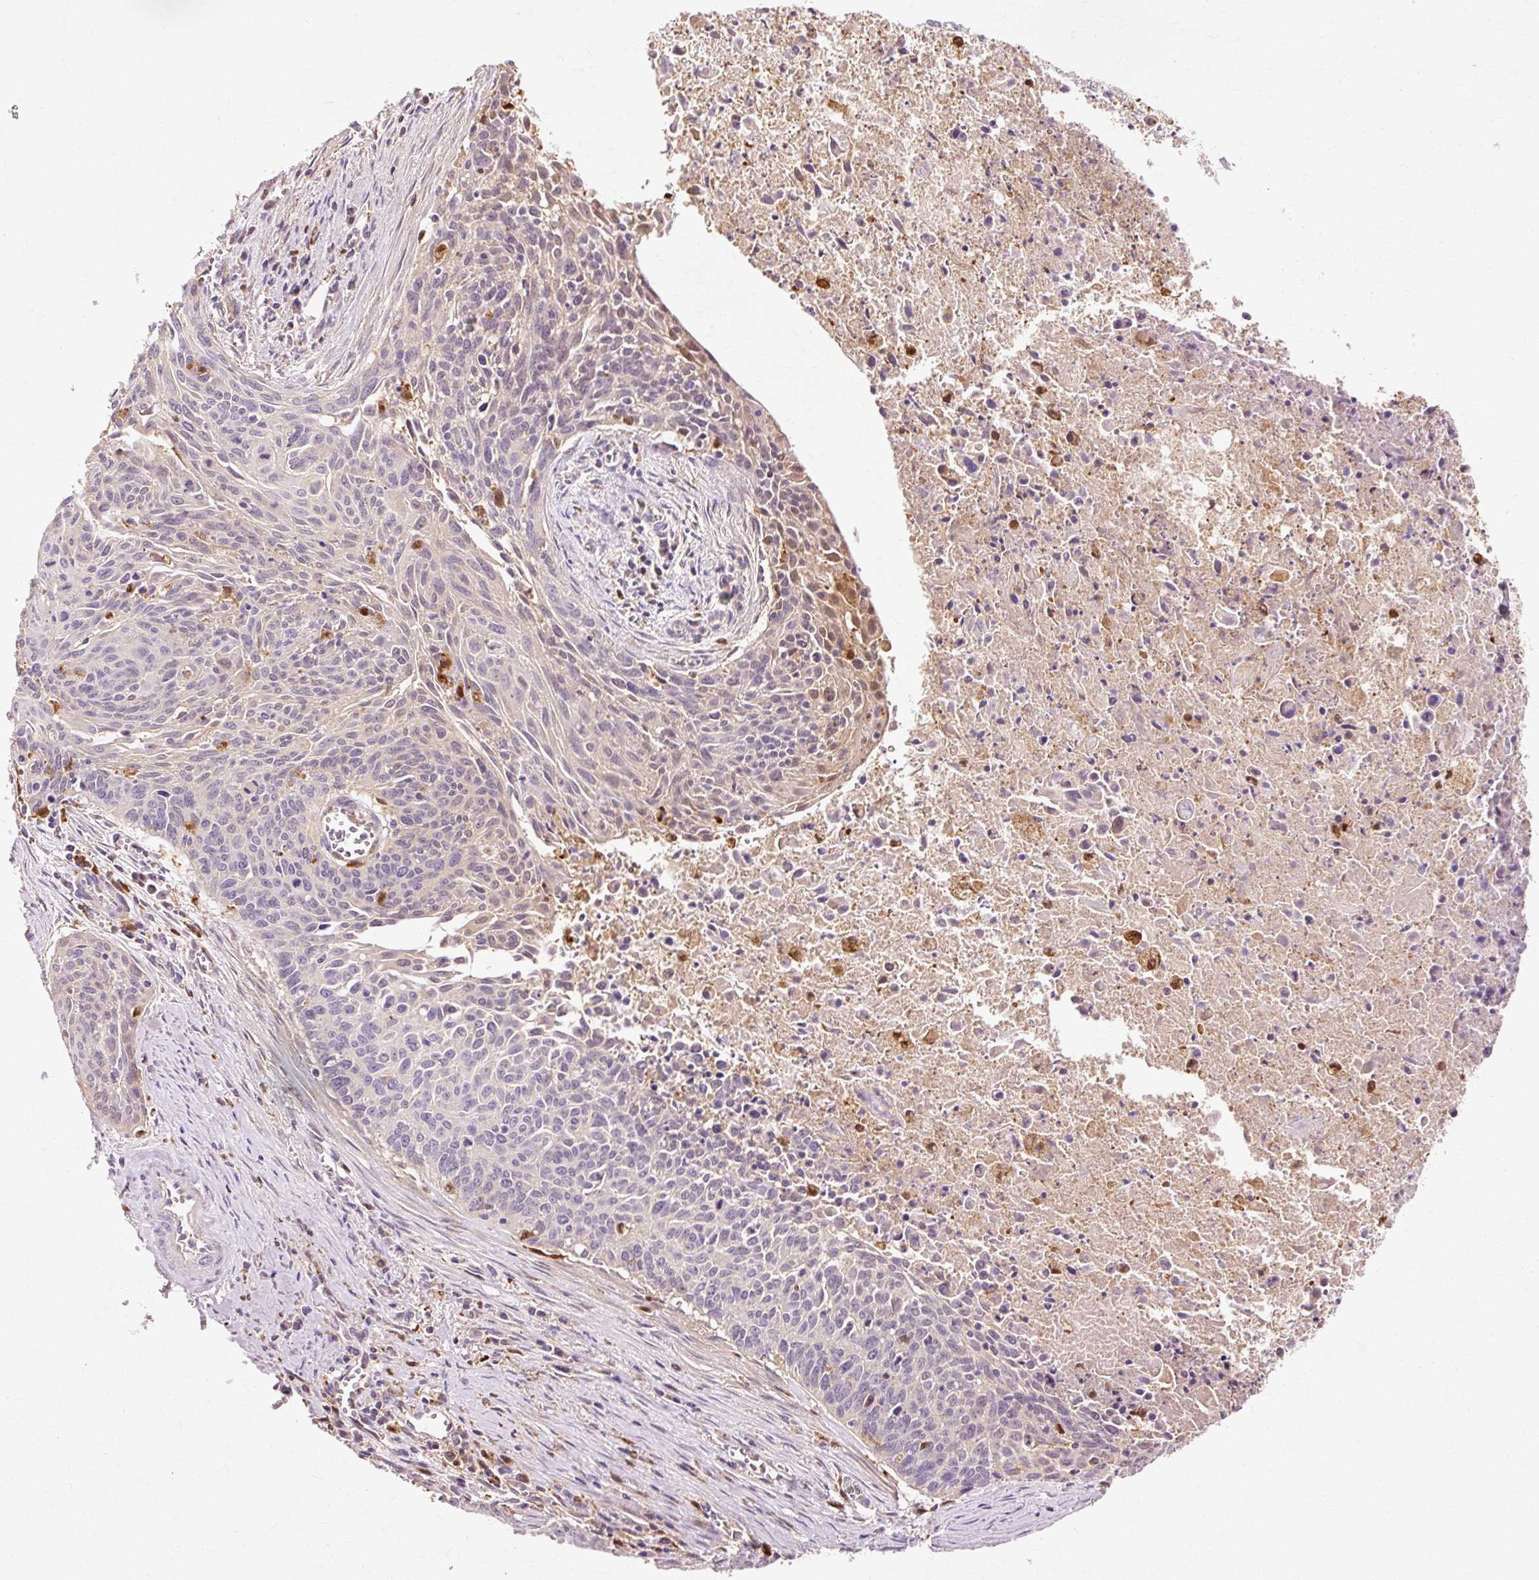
{"staining": {"intensity": "negative", "quantity": "none", "location": "none"}, "tissue": "cervical cancer", "cell_type": "Tumor cells", "image_type": "cancer", "snomed": [{"axis": "morphology", "description": "Squamous cell carcinoma, NOS"}, {"axis": "topography", "description": "Cervix"}], "caption": "Tumor cells show no significant protein staining in cervical squamous cell carcinoma.", "gene": "GPX1", "patient": {"sex": "female", "age": 55}}